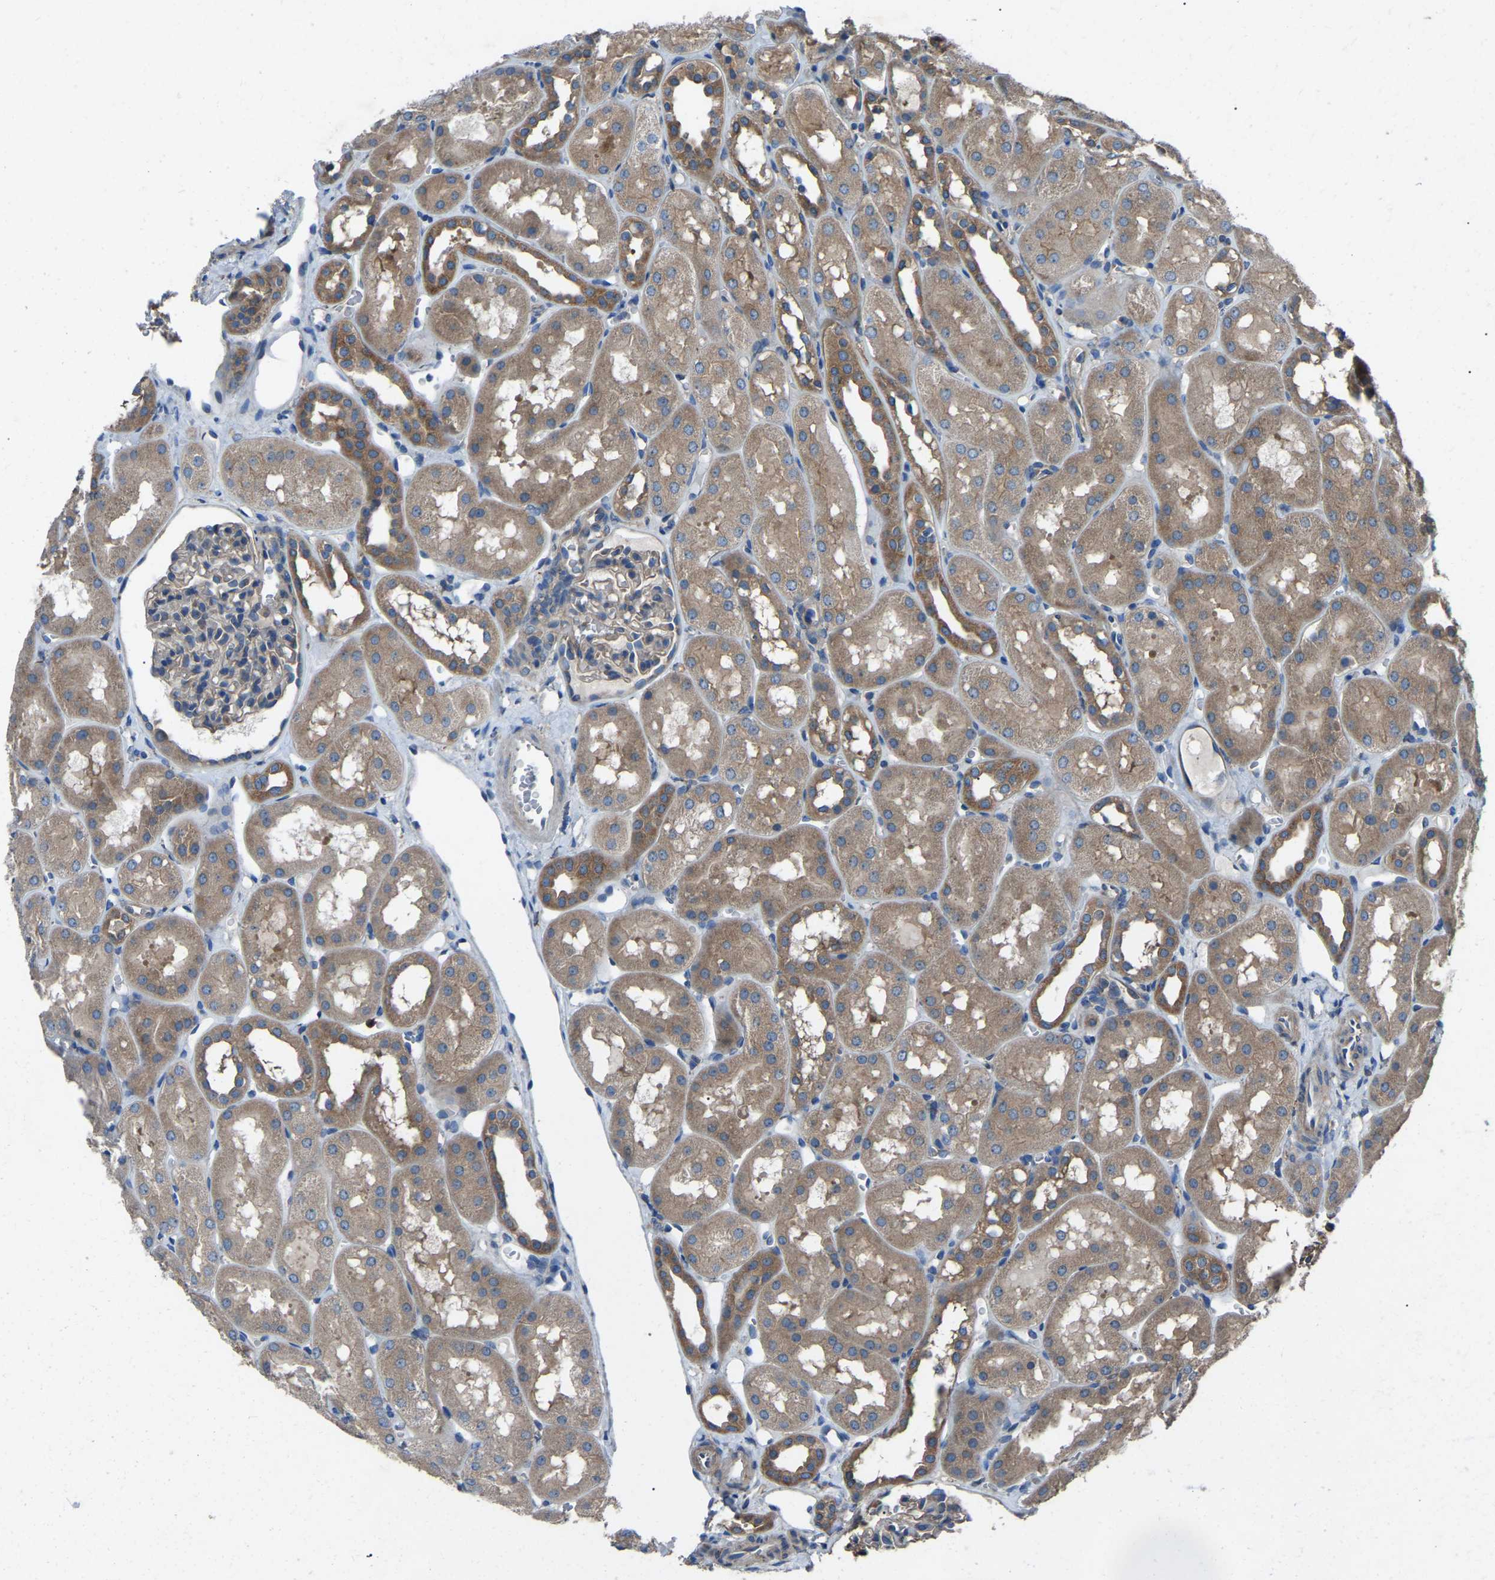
{"staining": {"intensity": "moderate", "quantity": "25%-75%", "location": "cytoplasmic/membranous"}, "tissue": "kidney", "cell_type": "Cells in glomeruli", "image_type": "normal", "snomed": [{"axis": "morphology", "description": "Normal tissue, NOS"}, {"axis": "topography", "description": "Kidney"}, {"axis": "topography", "description": "Urinary bladder"}], "caption": "The micrograph exhibits immunohistochemical staining of benign kidney. There is moderate cytoplasmic/membranous positivity is identified in approximately 25%-75% of cells in glomeruli.", "gene": "AIMP1", "patient": {"sex": "male", "age": 16}}